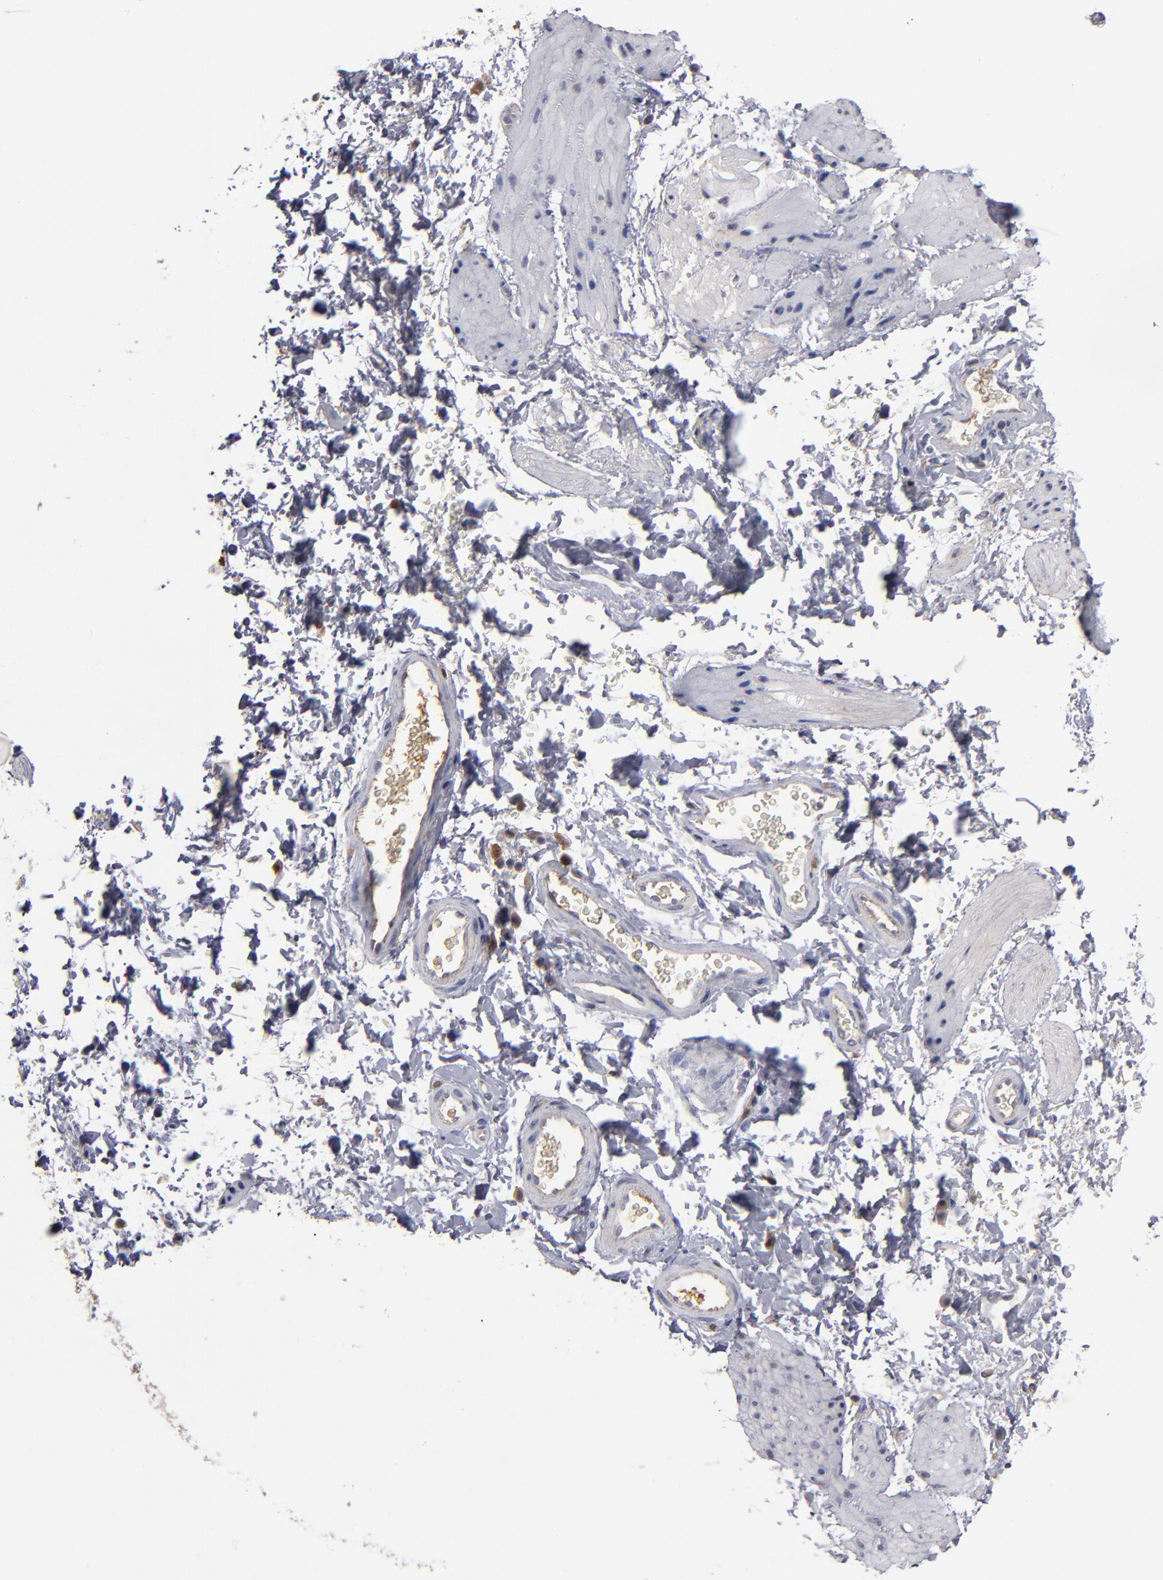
{"staining": {"intensity": "weak", "quantity": "<25%", "location": "cytoplasmic/membranous"}, "tissue": "esophagus", "cell_type": "Squamous epithelial cells", "image_type": "normal", "snomed": [{"axis": "morphology", "description": "Normal tissue, NOS"}, {"axis": "topography", "description": "Esophagus"}], "caption": "IHC histopathology image of unremarkable esophagus: human esophagus stained with DAB shows no significant protein positivity in squamous epithelial cells. (DAB immunohistochemistry (IHC) visualized using brightfield microscopy, high magnification).", "gene": "EXD2", "patient": {"sex": "female", "age": 61}}